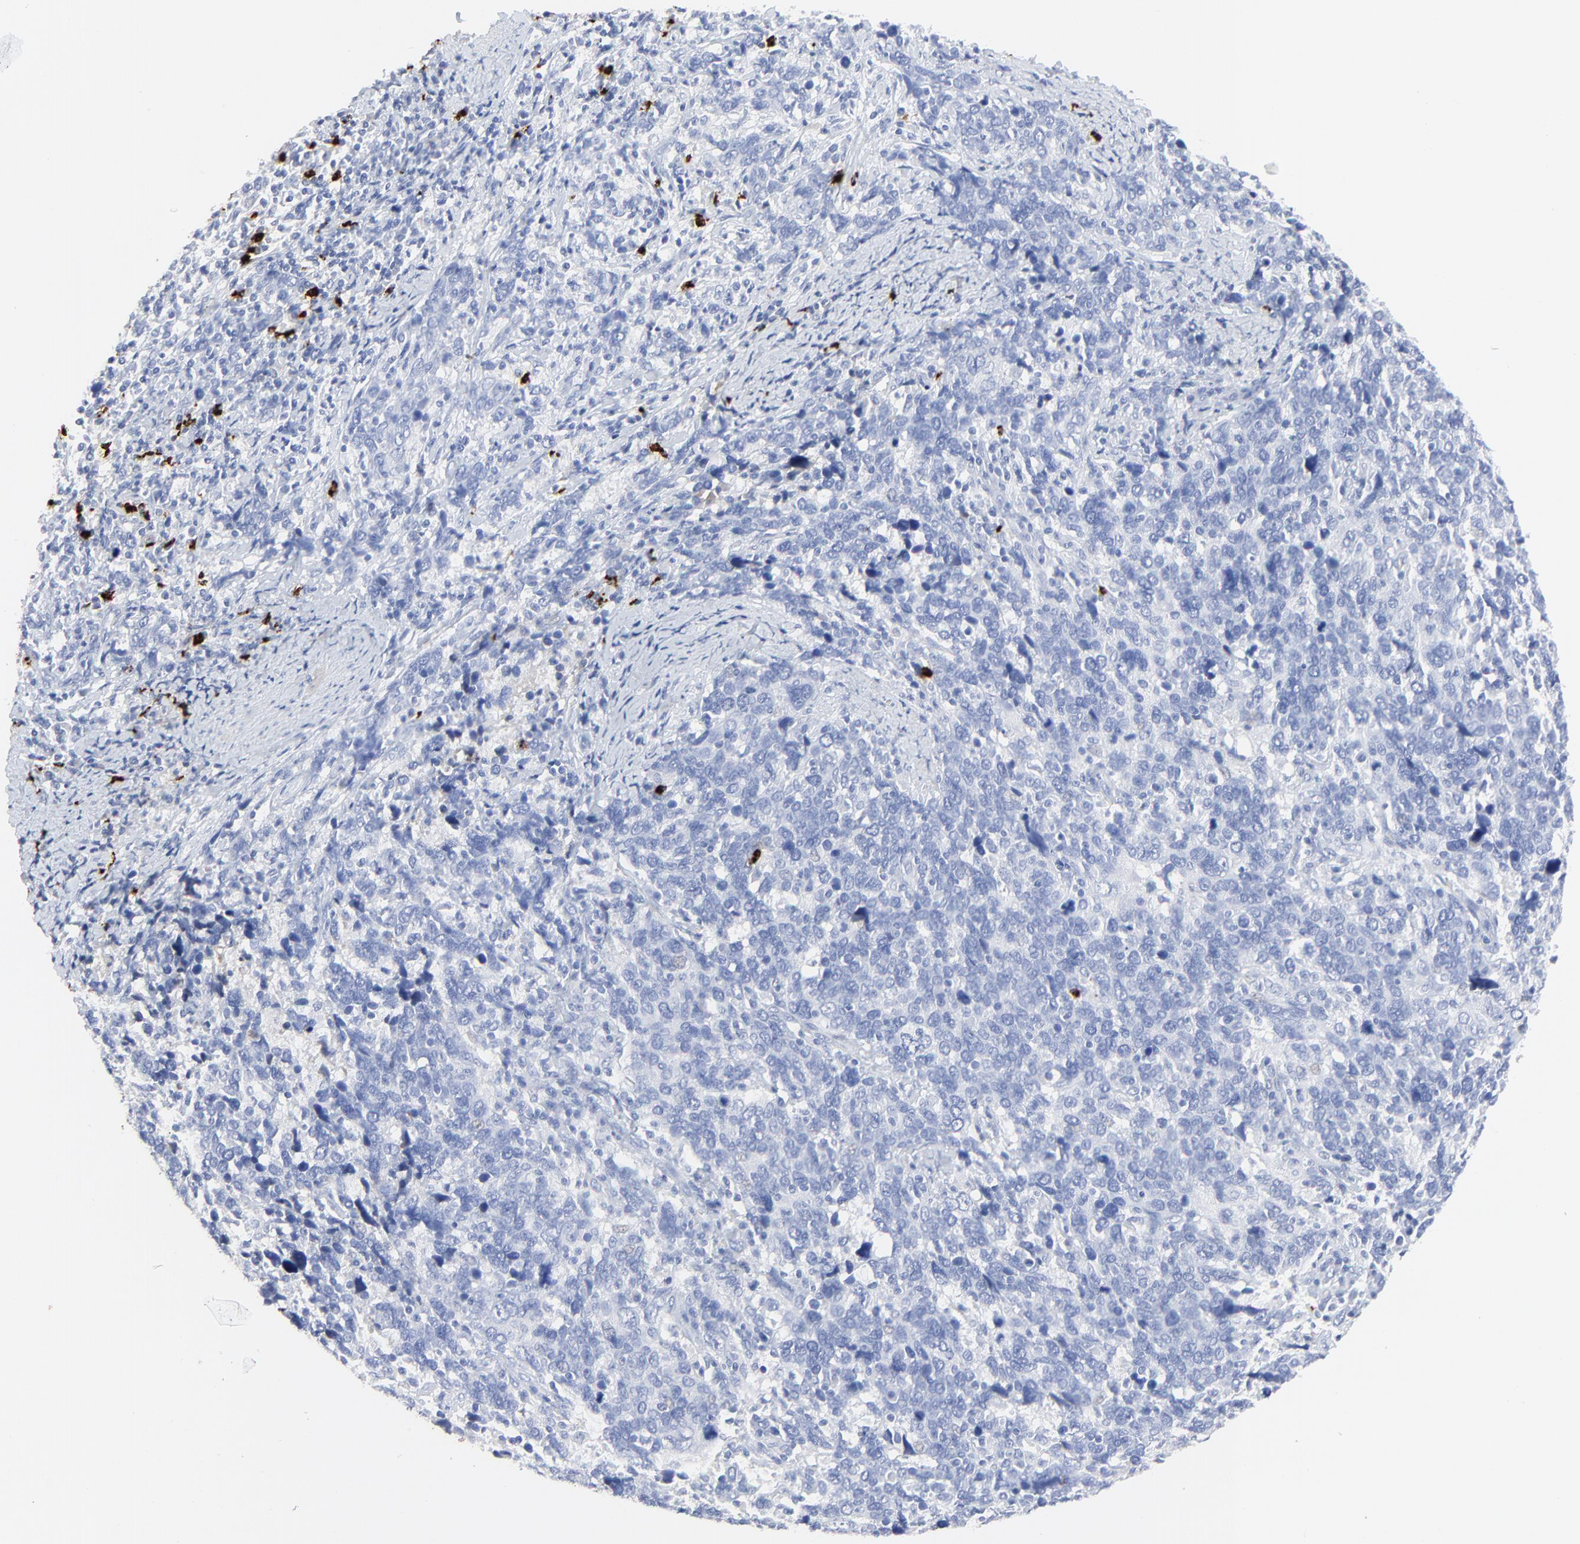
{"staining": {"intensity": "moderate", "quantity": "<25%", "location": "cytoplasmic/membranous"}, "tissue": "cervical cancer", "cell_type": "Tumor cells", "image_type": "cancer", "snomed": [{"axis": "morphology", "description": "Squamous cell carcinoma, NOS"}, {"axis": "topography", "description": "Cervix"}], "caption": "Cervical cancer stained with immunohistochemistry reveals moderate cytoplasmic/membranous positivity in approximately <25% of tumor cells. The protein is stained brown, and the nuclei are stained in blue (DAB IHC with brightfield microscopy, high magnification).", "gene": "LCN2", "patient": {"sex": "female", "age": 41}}